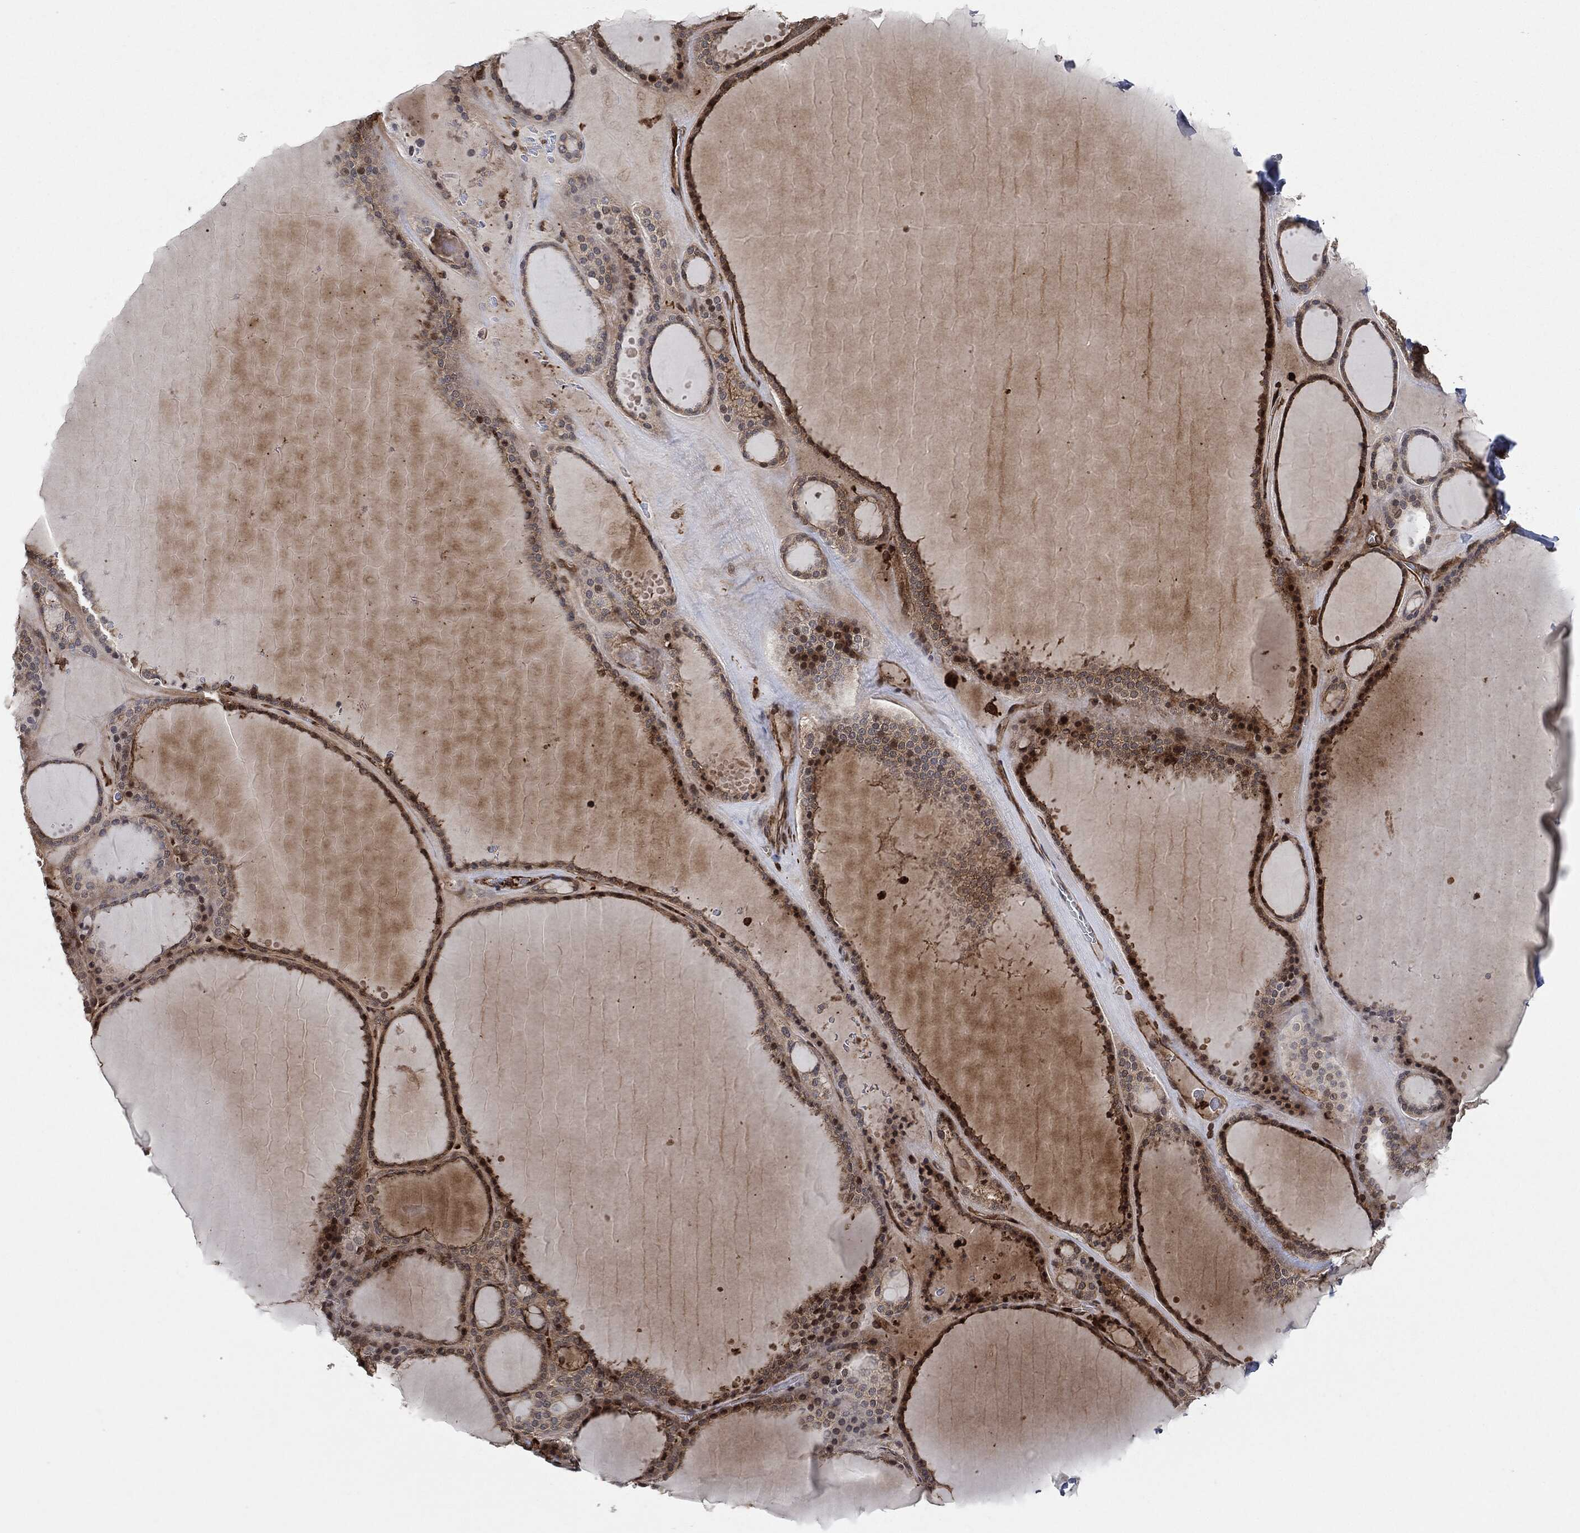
{"staining": {"intensity": "strong", "quantity": "25%-75%", "location": "nuclear"}, "tissue": "thyroid gland", "cell_type": "Glandular cells", "image_type": "normal", "snomed": [{"axis": "morphology", "description": "Normal tissue, NOS"}, {"axis": "topography", "description": "Thyroid gland"}], "caption": "The image displays immunohistochemical staining of normal thyroid gland. There is strong nuclear expression is appreciated in about 25%-75% of glandular cells. The protein is stained brown, and the nuclei are stained in blue (DAB (3,3'-diaminobenzidine) IHC with brightfield microscopy, high magnification).", "gene": "TPT1", "patient": {"sex": "male", "age": 63}}